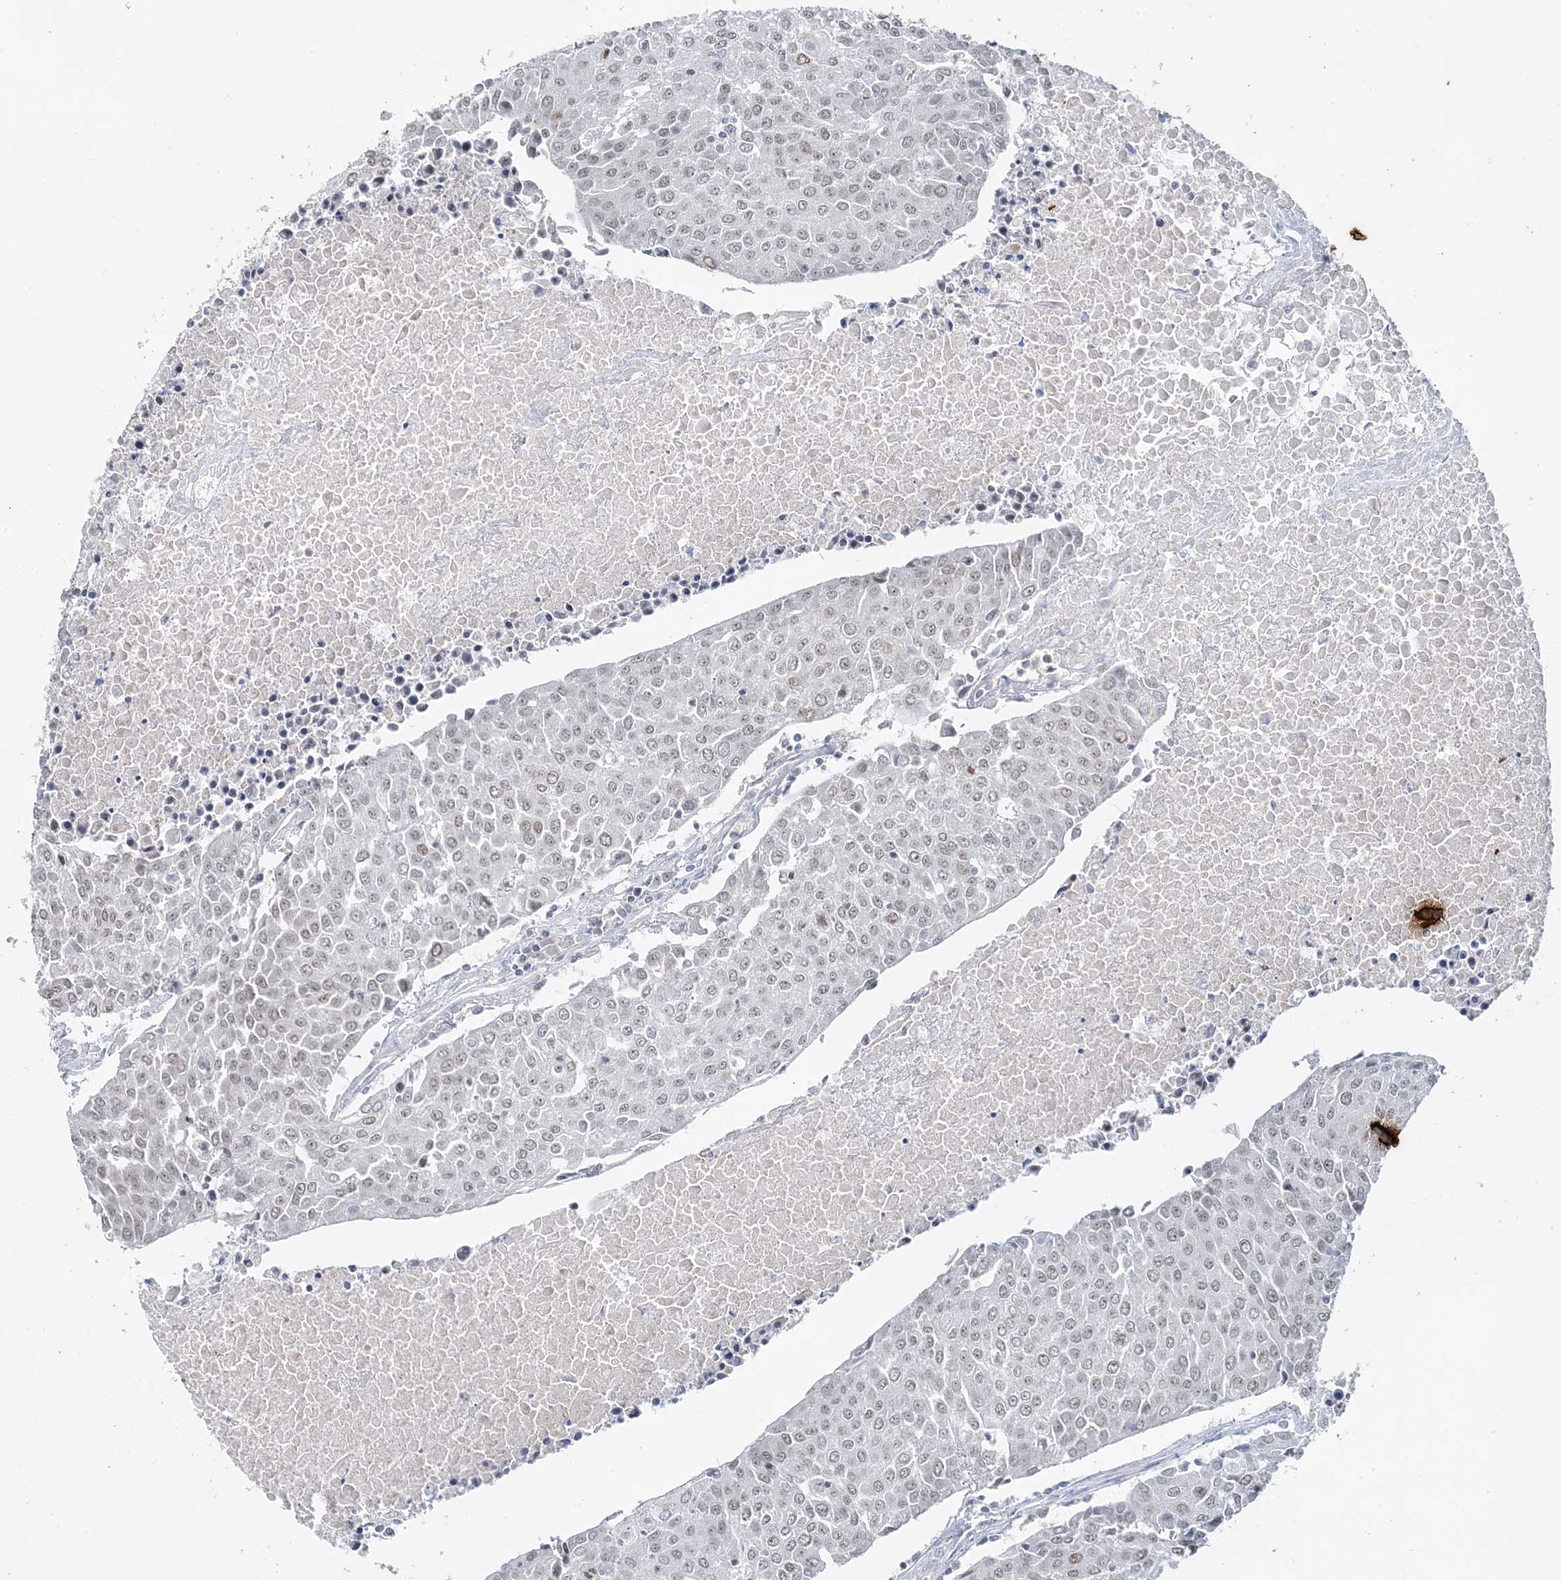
{"staining": {"intensity": "weak", "quantity": "<25%", "location": "nuclear"}, "tissue": "urothelial cancer", "cell_type": "Tumor cells", "image_type": "cancer", "snomed": [{"axis": "morphology", "description": "Urothelial carcinoma, High grade"}, {"axis": "topography", "description": "Urinary bladder"}], "caption": "Immunohistochemistry of human urothelial cancer shows no expression in tumor cells. Brightfield microscopy of immunohistochemistry (IHC) stained with DAB (3,3'-diaminobenzidine) (brown) and hematoxylin (blue), captured at high magnification.", "gene": "LEXM", "patient": {"sex": "female", "age": 85}}